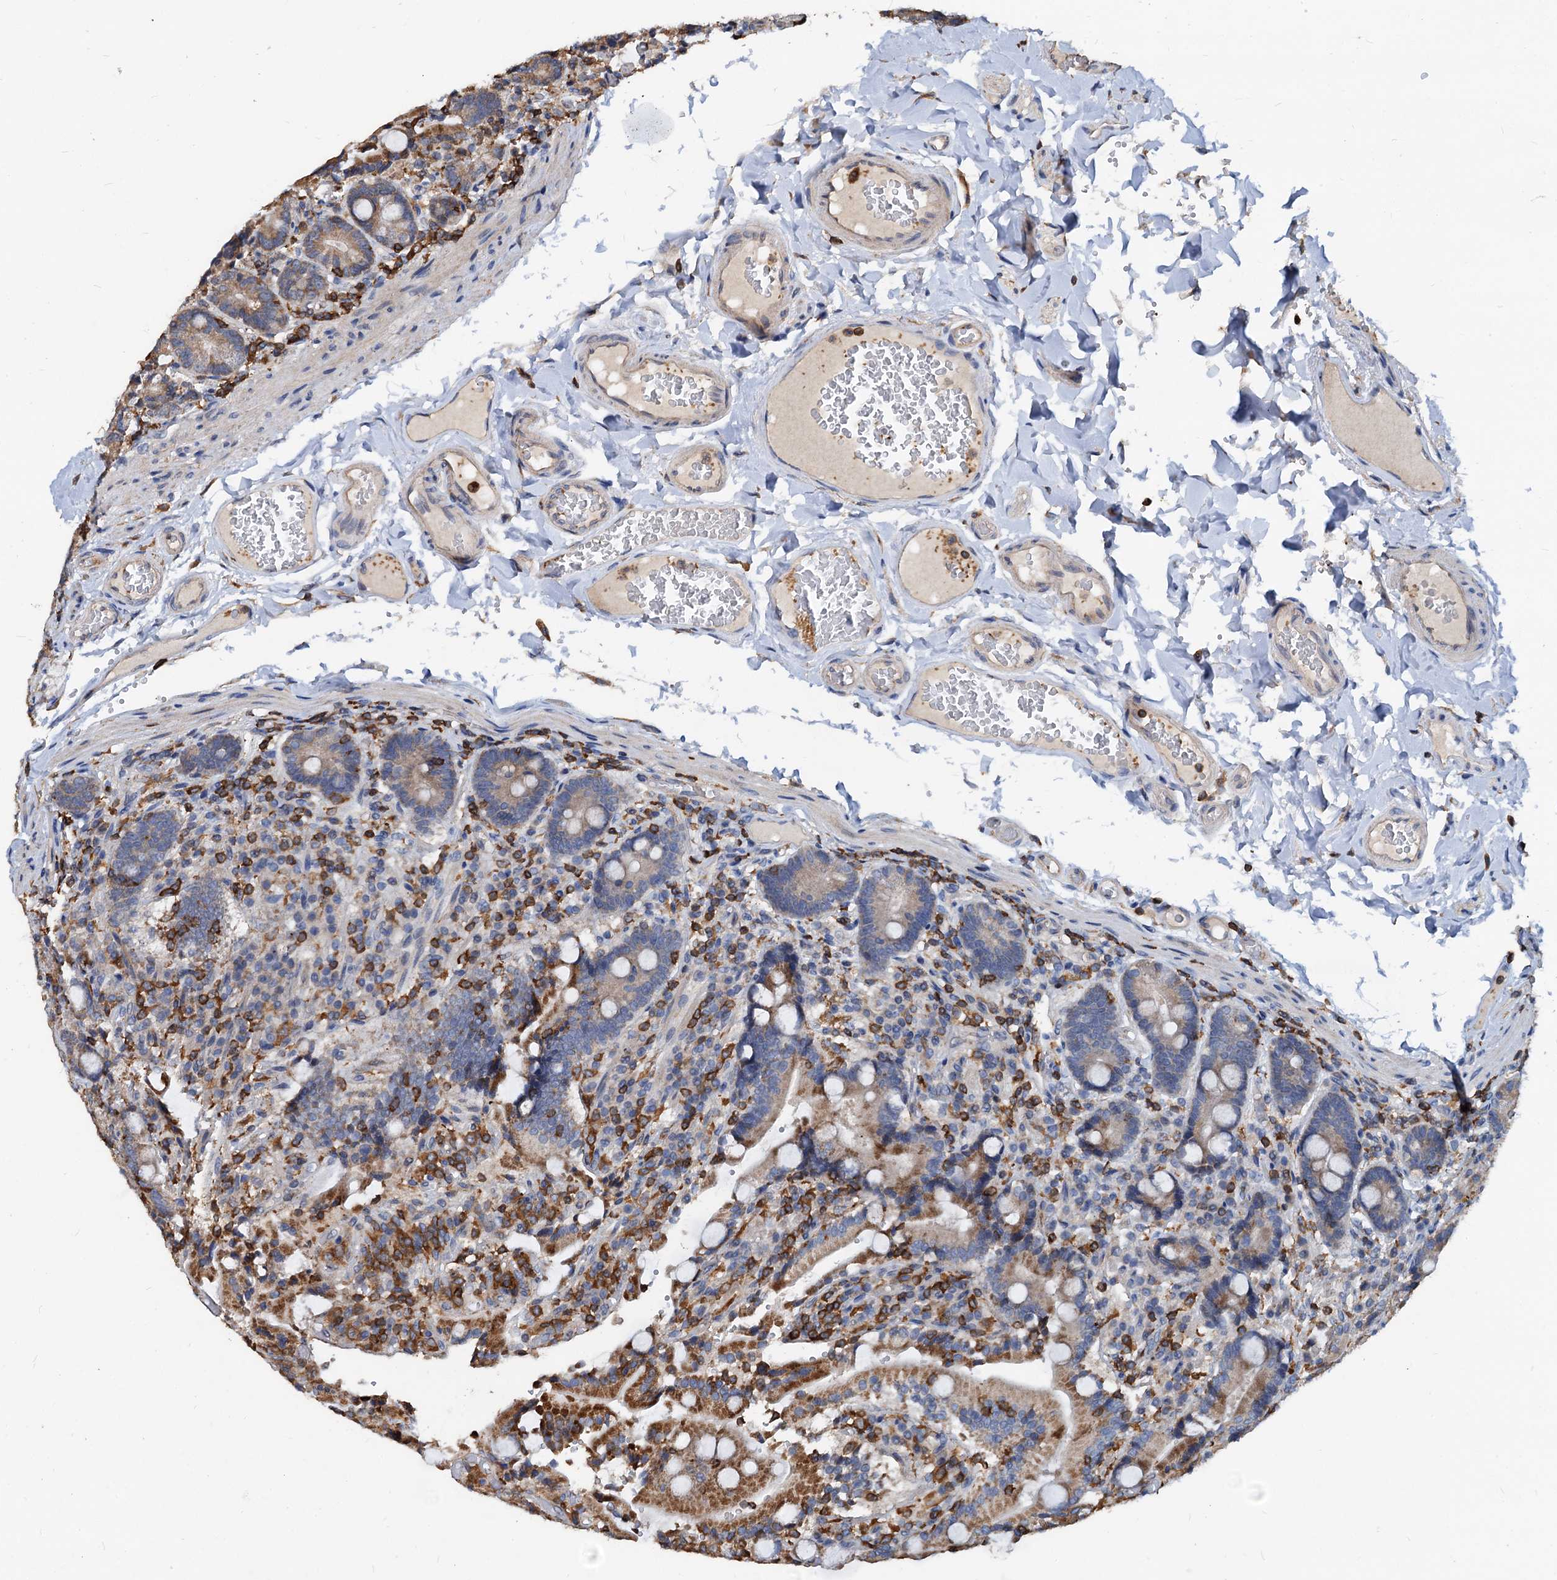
{"staining": {"intensity": "moderate", "quantity": ">75%", "location": "cytoplasmic/membranous"}, "tissue": "duodenum", "cell_type": "Glandular cells", "image_type": "normal", "snomed": [{"axis": "morphology", "description": "Normal tissue, NOS"}, {"axis": "topography", "description": "Duodenum"}], "caption": "Glandular cells show medium levels of moderate cytoplasmic/membranous expression in approximately >75% of cells in unremarkable human duodenum.", "gene": "LCP2", "patient": {"sex": "female", "age": 62}}